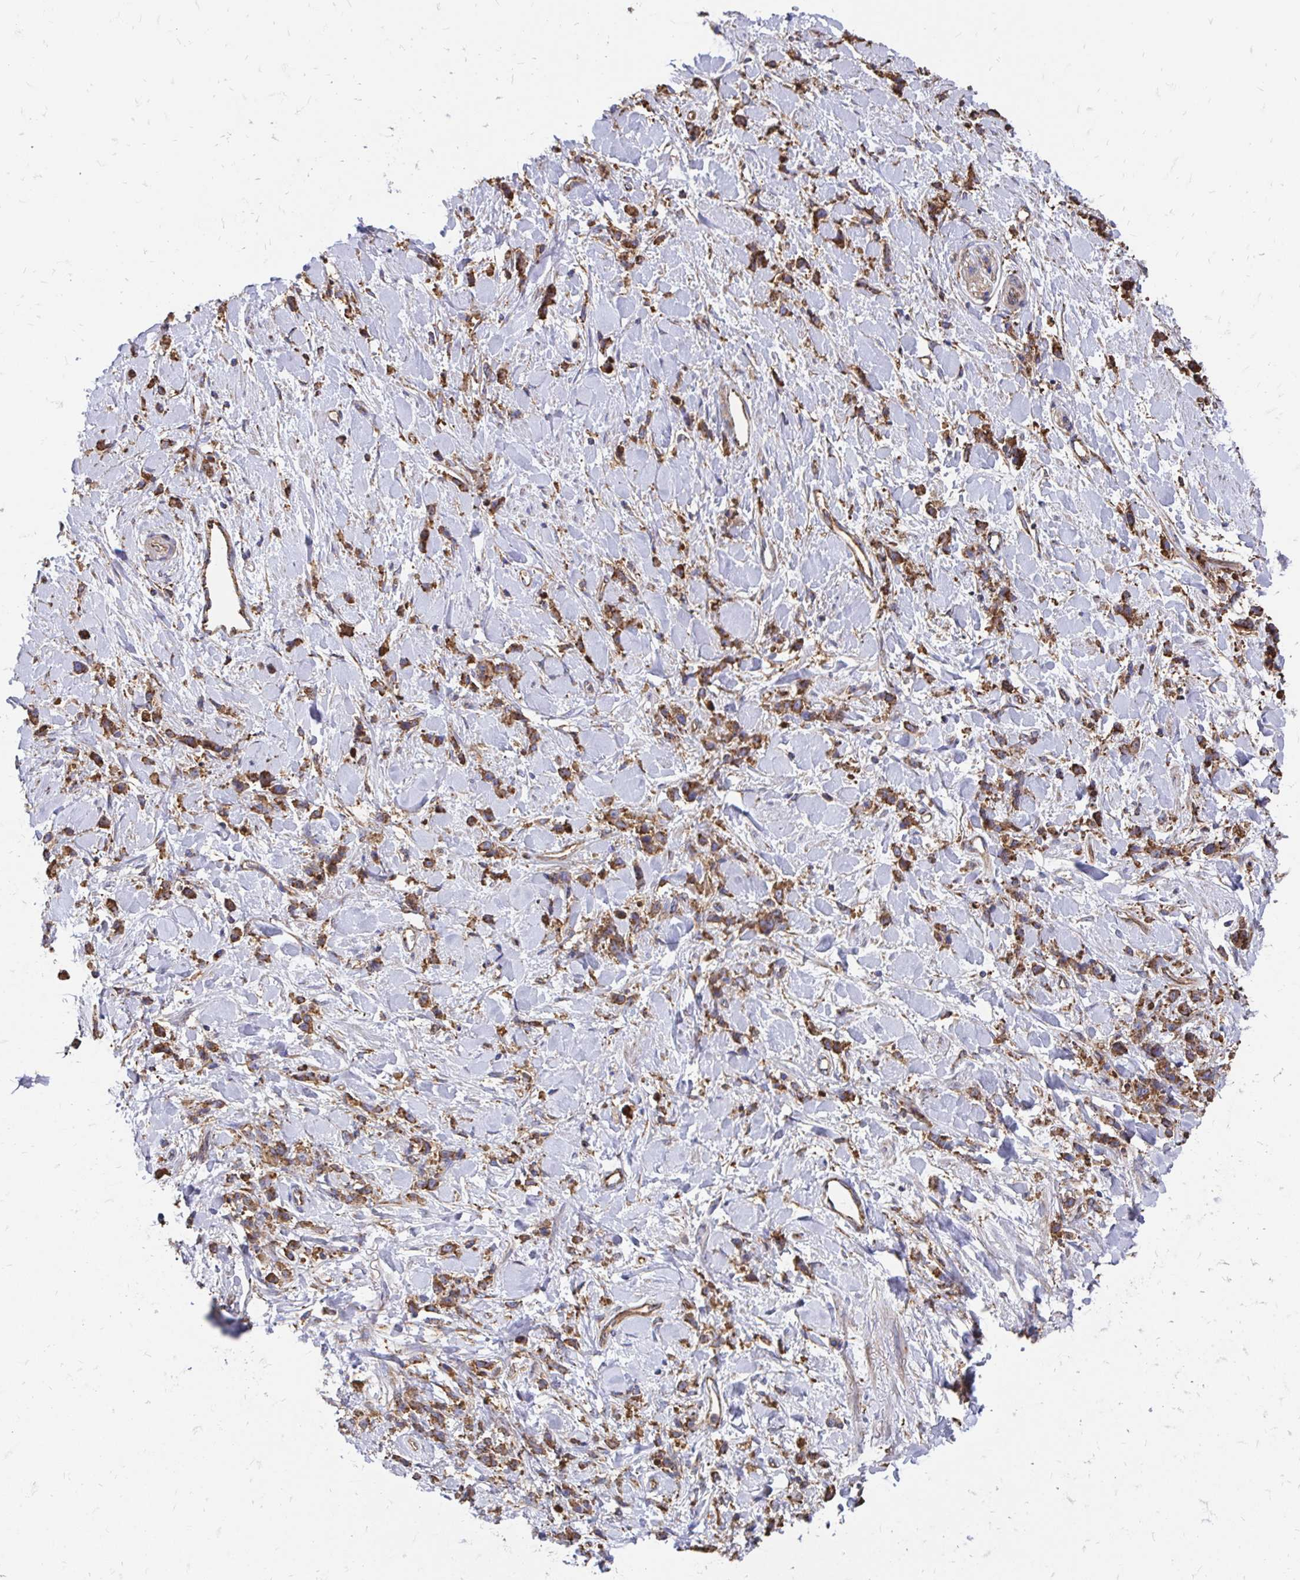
{"staining": {"intensity": "moderate", "quantity": ">75%", "location": "cytoplasmic/membranous"}, "tissue": "stomach cancer", "cell_type": "Tumor cells", "image_type": "cancer", "snomed": [{"axis": "morphology", "description": "Adenocarcinoma, NOS"}, {"axis": "topography", "description": "Stomach"}], "caption": "A medium amount of moderate cytoplasmic/membranous staining is seen in approximately >75% of tumor cells in stomach cancer tissue. (Stains: DAB (3,3'-diaminobenzidine) in brown, nuclei in blue, Microscopy: brightfield microscopy at high magnification).", "gene": "CLTC", "patient": {"sex": "female", "age": 60}}